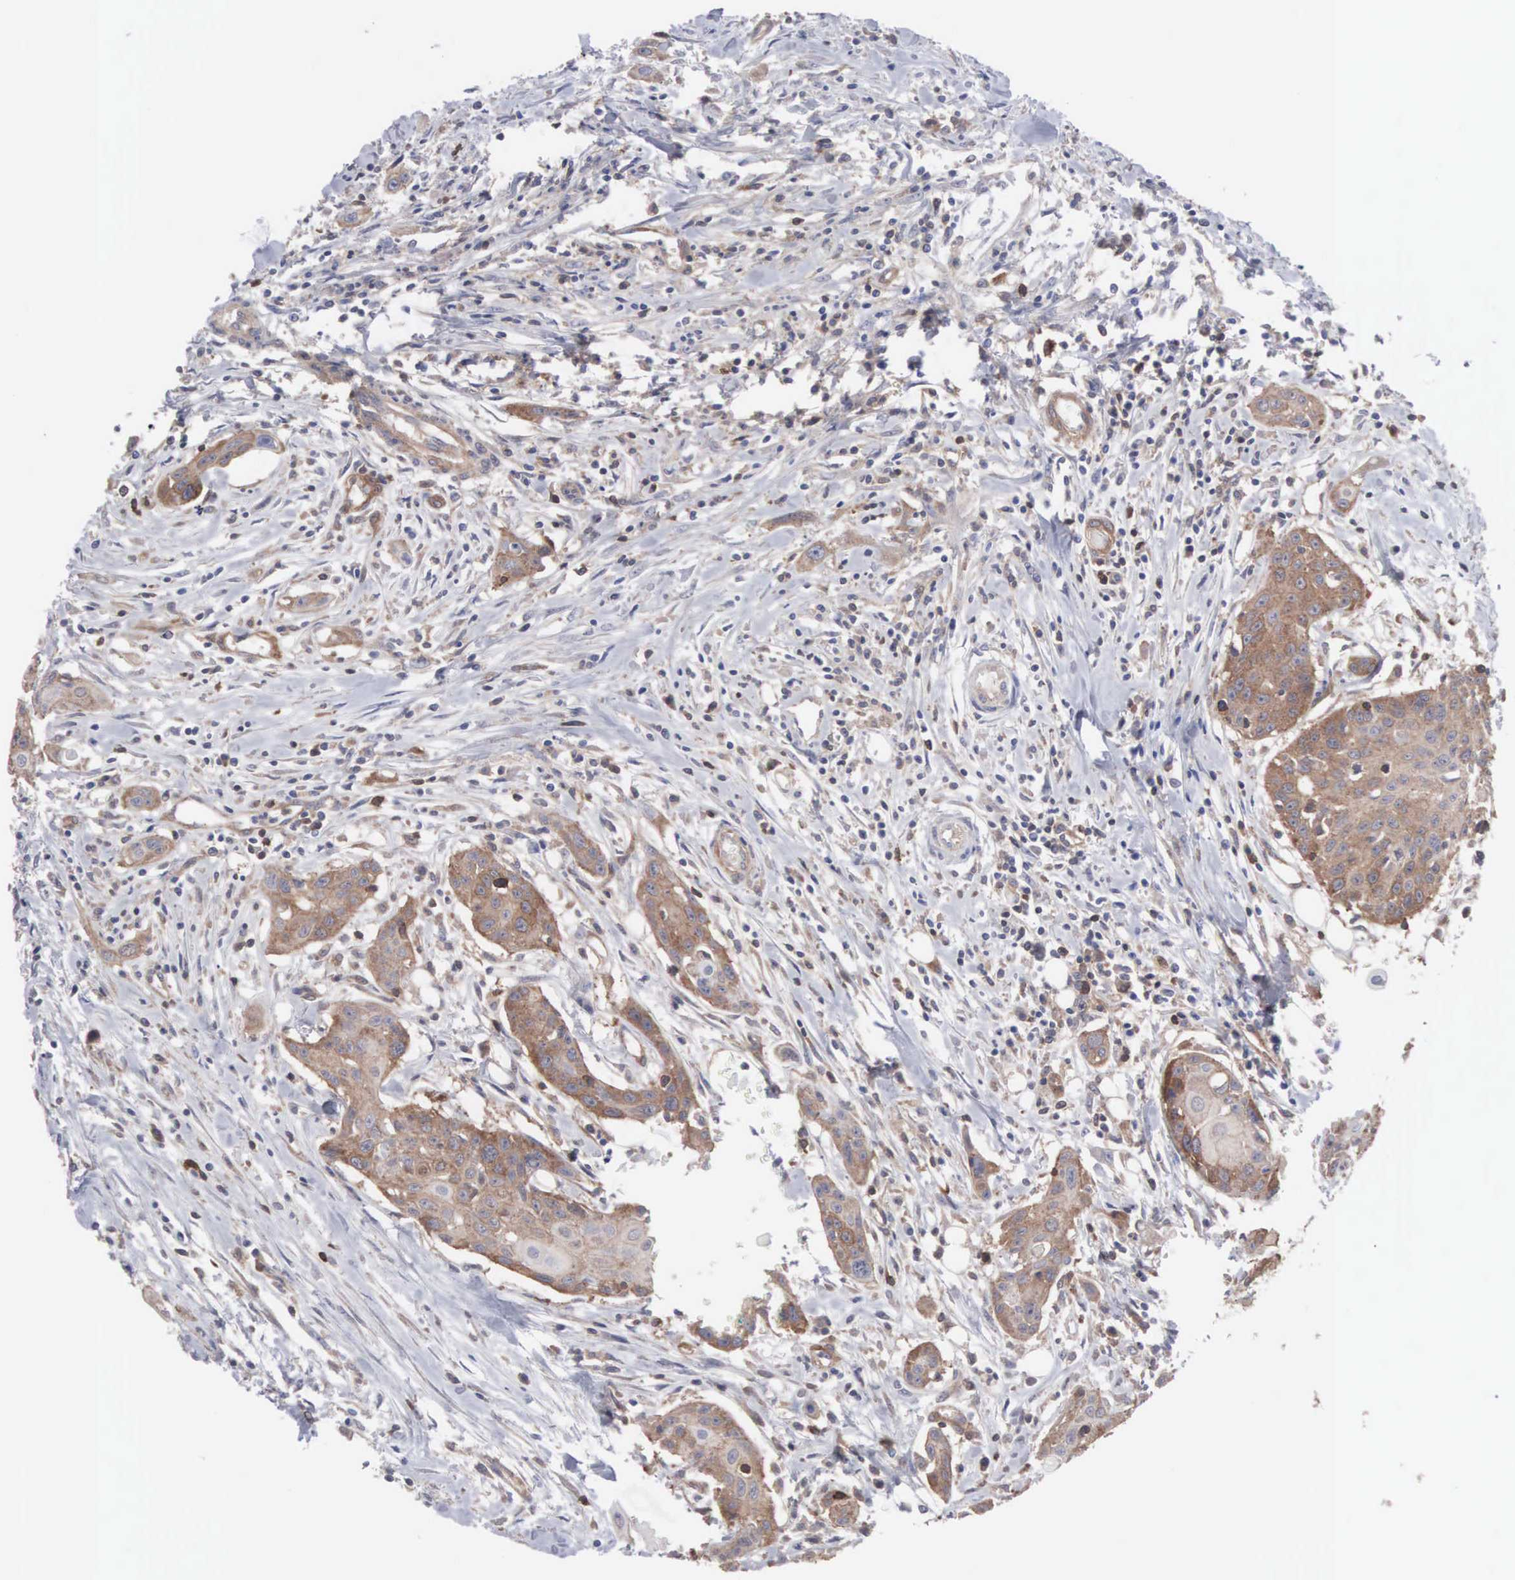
{"staining": {"intensity": "moderate", "quantity": ">75%", "location": "cytoplasmic/membranous"}, "tissue": "head and neck cancer", "cell_type": "Tumor cells", "image_type": "cancer", "snomed": [{"axis": "morphology", "description": "Squamous cell carcinoma, NOS"}, {"axis": "morphology", "description": "Squamous cell carcinoma, metastatic, NOS"}, {"axis": "topography", "description": "Lymph node"}, {"axis": "topography", "description": "Salivary gland"}, {"axis": "topography", "description": "Head-Neck"}], "caption": "This is a photomicrograph of IHC staining of head and neck metastatic squamous cell carcinoma, which shows moderate positivity in the cytoplasmic/membranous of tumor cells.", "gene": "MTHFD1", "patient": {"sex": "female", "age": 74}}